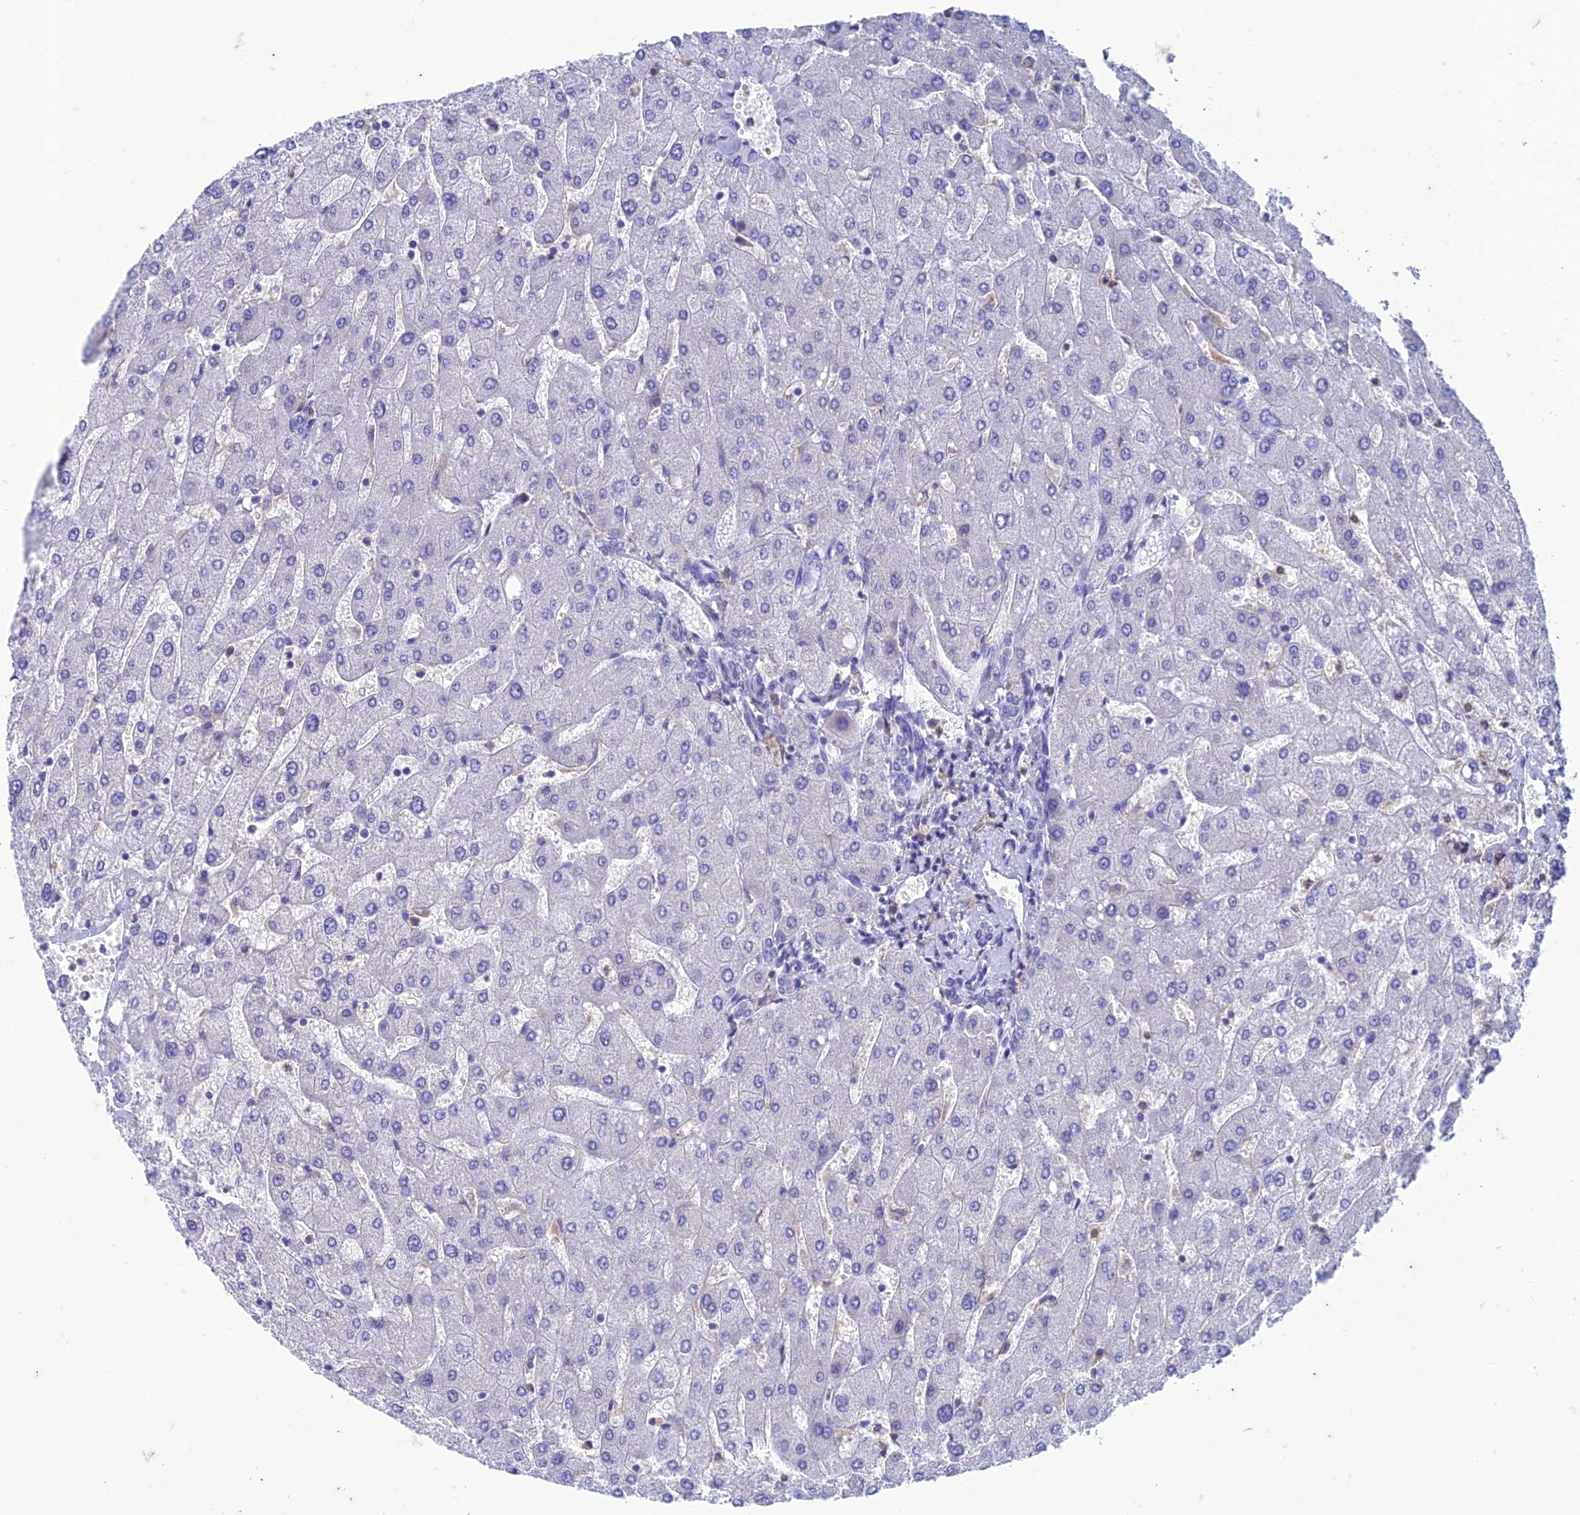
{"staining": {"intensity": "negative", "quantity": "none", "location": "none"}, "tissue": "liver", "cell_type": "Cholangiocytes", "image_type": "normal", "snomed": [{"axis": "morphology", "description": "Normal tissue, NOS"}, {"axis": "topography", "description": "Liver"}], "caption": "Photomicrograph shows no protein expression in cholangiocytes of benign liver.", "gene": "FGF7", "patient": {"sex": "male", "age": 55}}